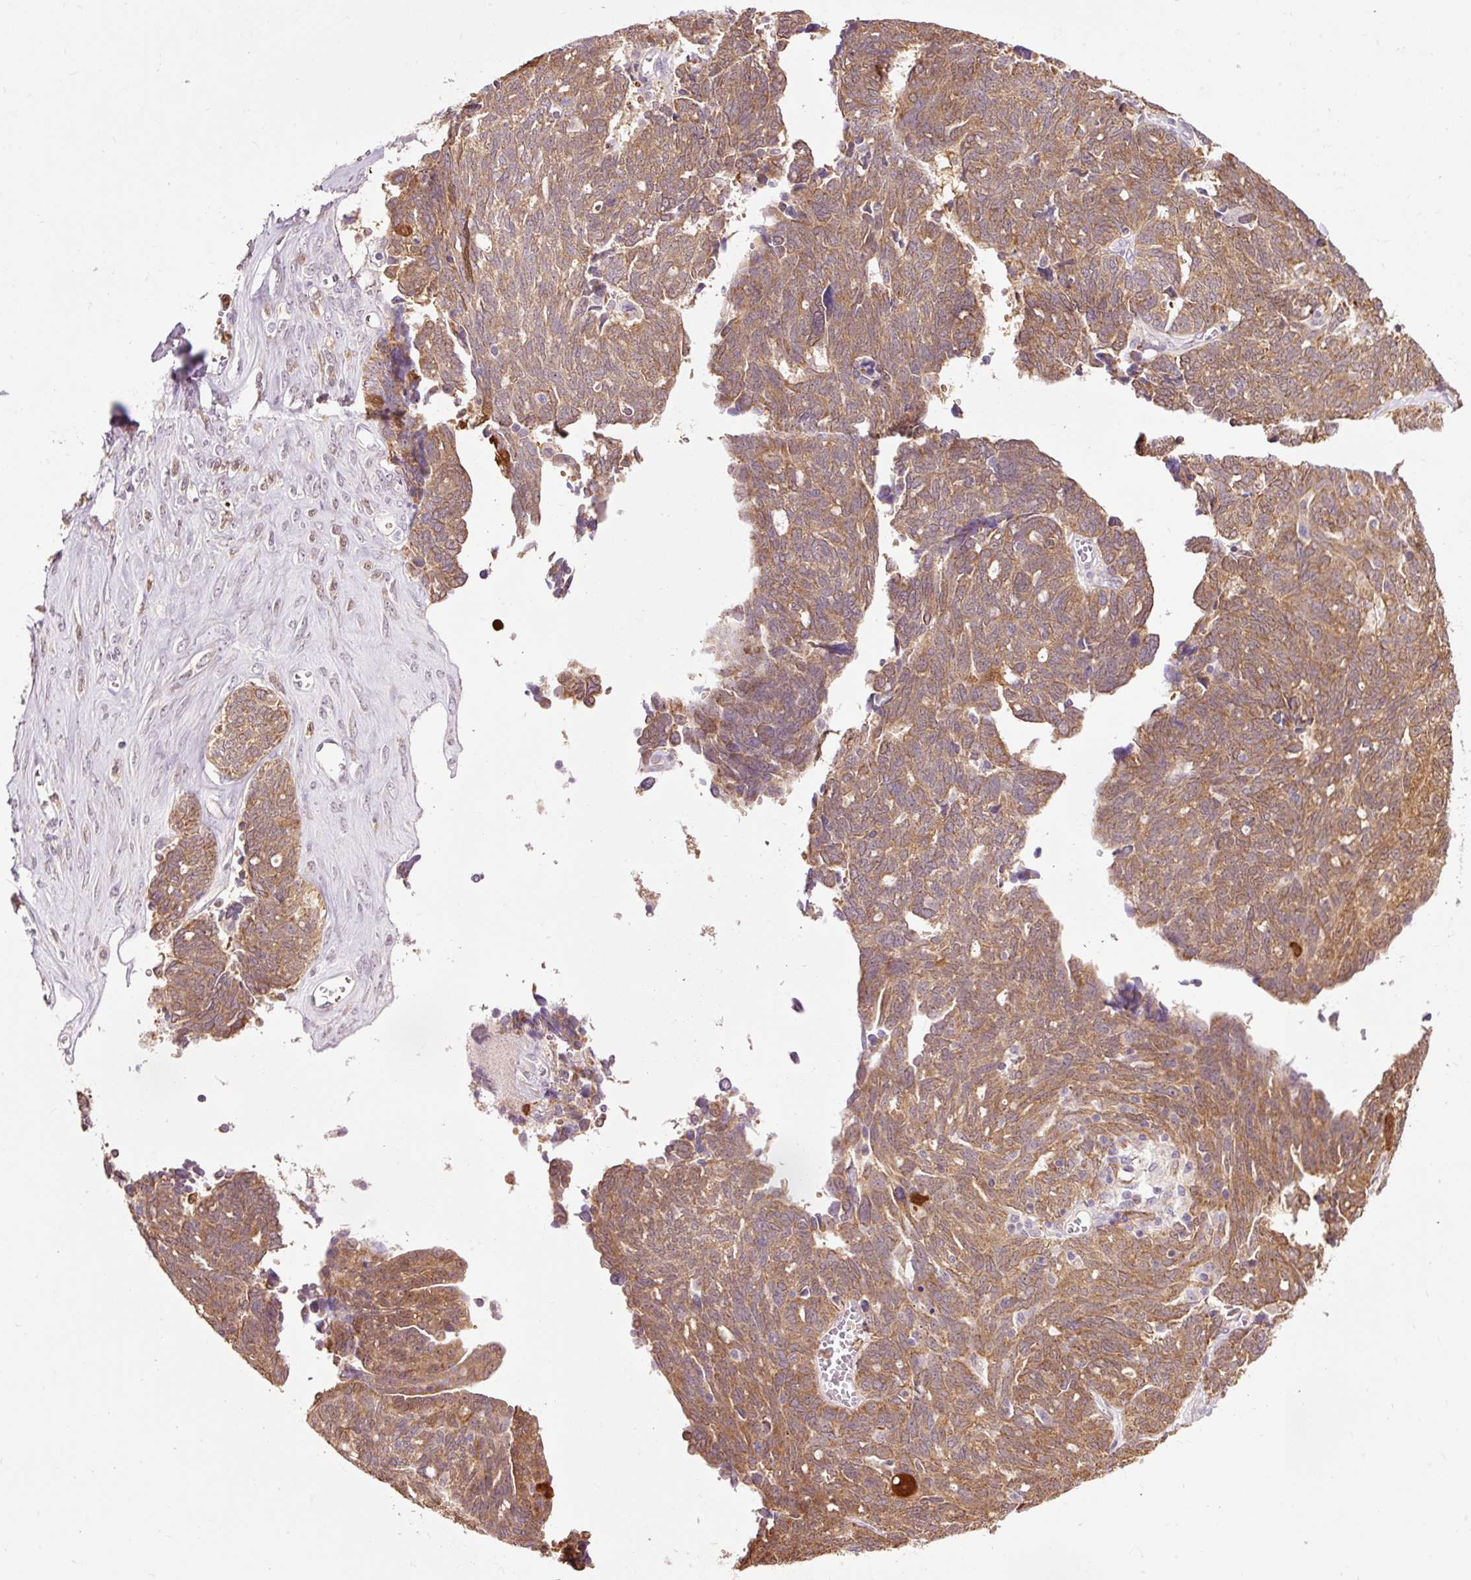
{"staining": {"intensity": "moderate", "quantity": ">75%", "location": "cytoplasmic/membranous"}, "tissue": "ovarian cancer", "cell_type": "Tumor cells", "image_type": "cancer", "snomed": [{"axis": "morphology", "description": "Cystadenocarcinoma, serous, NOS"}, {"axis": "topography", "description": "Ovary"}], "caption": "Ovarian cancer (serous cystadenocarcinoma) stained with DAB immunohistochemistry (IHC) demonstrates medium levels of moderate cytoplasmic/membranous expression in about >75% of tumor cells.", "gene": "PRDX5", "patient": {"sex": "female", "age": 79}}